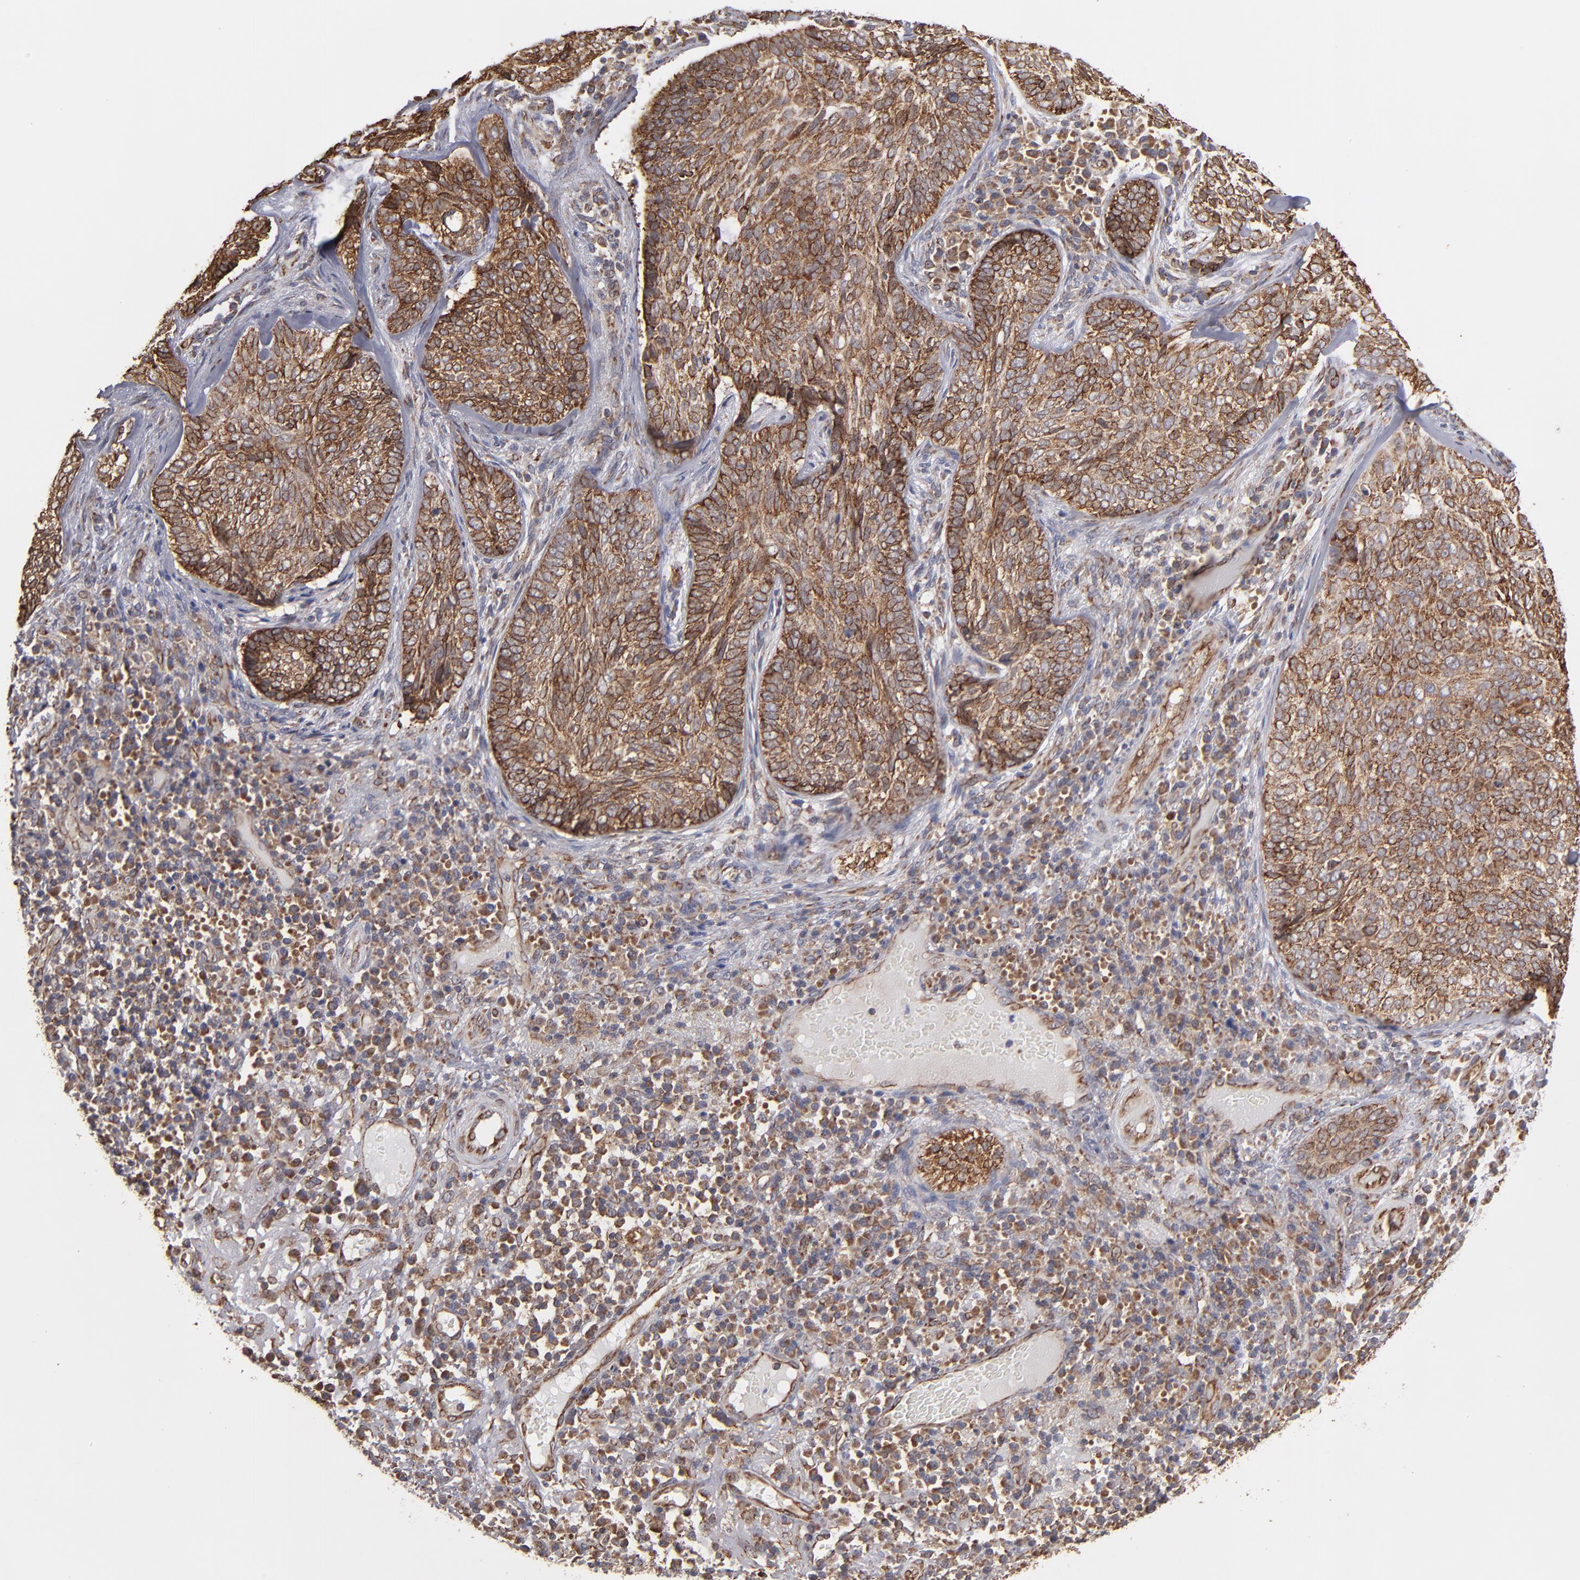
{"staining": {"intensity": "moderate", "quantity": ">75%", "location": "cytoplasmic/membranous"}, "tissue": "skin cancer", "cell_type": "Tumor cells", "image_type": "cancer", "snomed": [{"axis": "morphology", "description": "Basal cell carcinoma"}, {"axis": "topography", "description": "Skin"}], "caption": "Immunohistochemical staining of skin cancer reveals moderate cytoplasmic/membranous protein staining in about >75% of tumor cells.", "gene": "KTN1", "patient": {"sex": "male", "age": 72}}